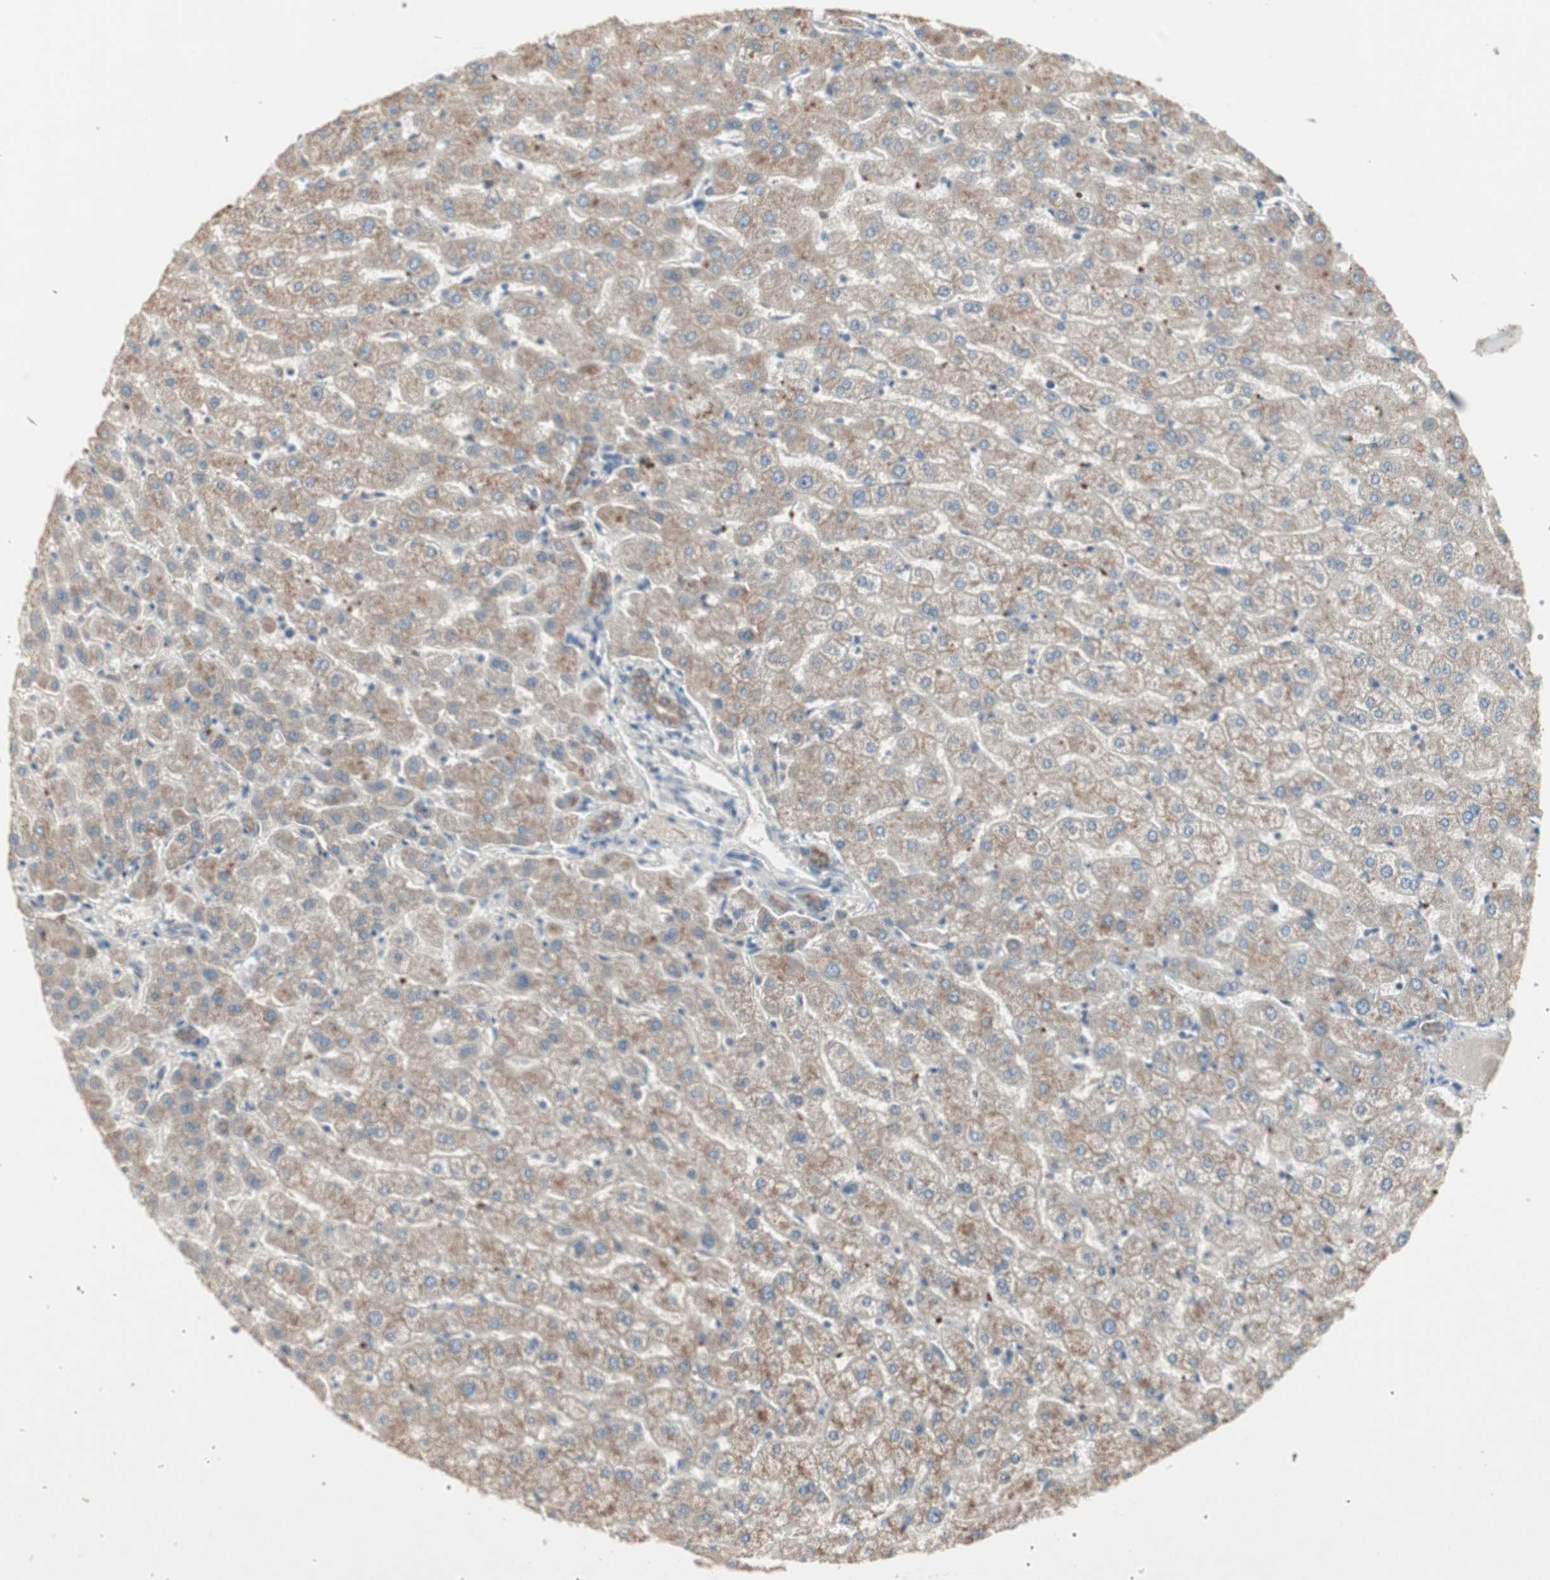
{"staining": {"intensity": "moderate", "quantity": ">75%", "location": "cytoplasmic/membranous"}, "tissue": "liver", "cell_type": "Cholangiocytes", "image_type": "normal", "snomed": [{"axis": "morphology", "description": "Normal tissue, NOS"}, {"axis": "morphology", "description": "Fibrosis, NOS"}, {"axis": "topography", "description": "Liver"}], "caption": "Cholangiocytes display moderate cytoplasmic/membranous positivity in about >75% of cells in unremarkable liver.", "gene": "JMJD7", "patient": {"sex": "female", "age": 29}}